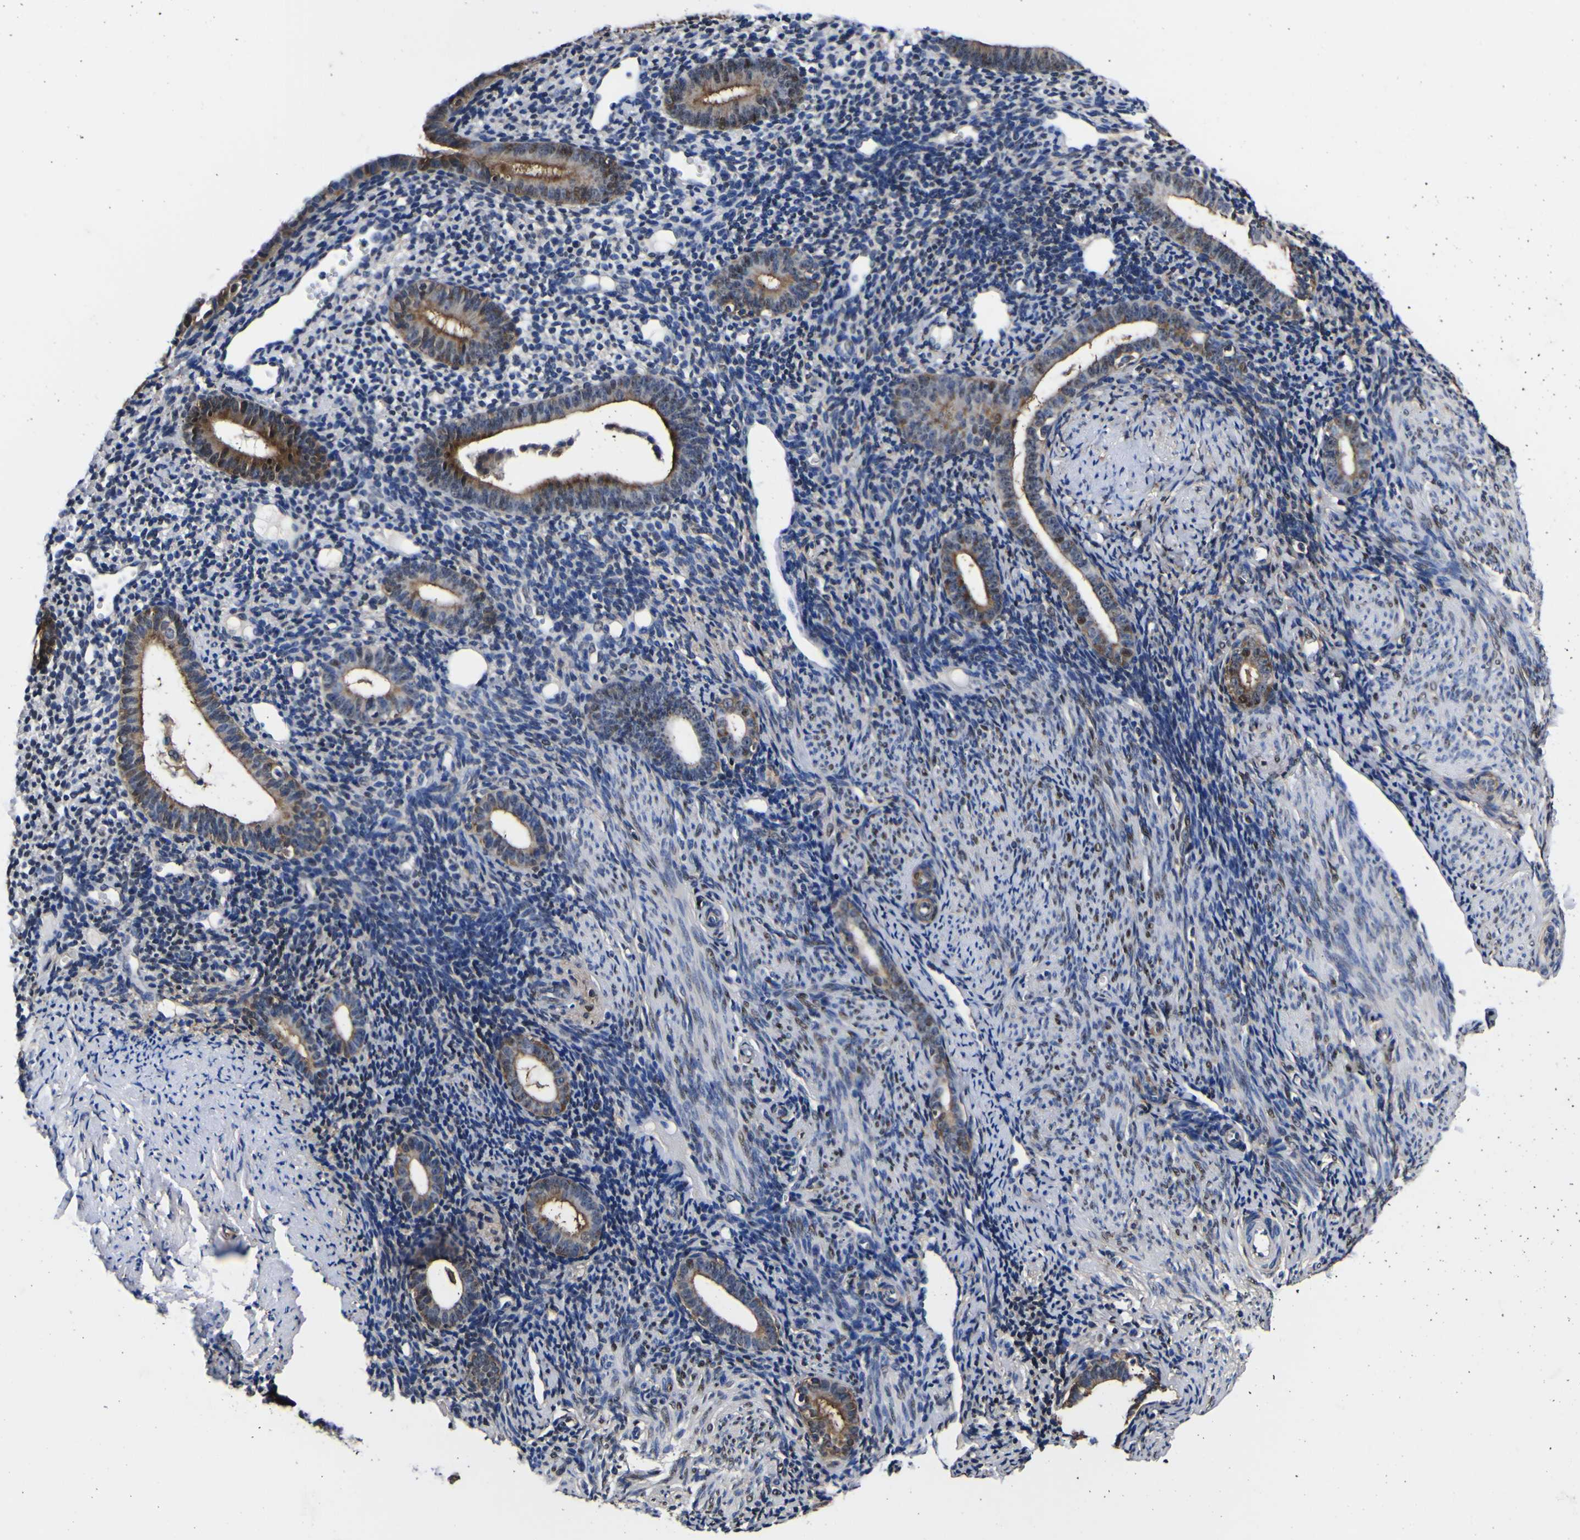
{"staining": {"intensity": "weak", "quantity": "<25%", "location": "cytoplasmic/membranous"}, "tissue": "endometrium", "cell_type": "Cells in endometrial stroma", "image_type": "normal", "snomed": [{"axis": "morphology", "description": "Normal tissue, NOS"}, {"axis": "topography", "description": "Endometrium"}], "caption": "Human endometrium stained for a protein using immunohistochemistry (IHC) displays no expression in cells in endometrial stroma.", "gene": "FAM110B", "patient": {"sex": "female", "age": 50}}